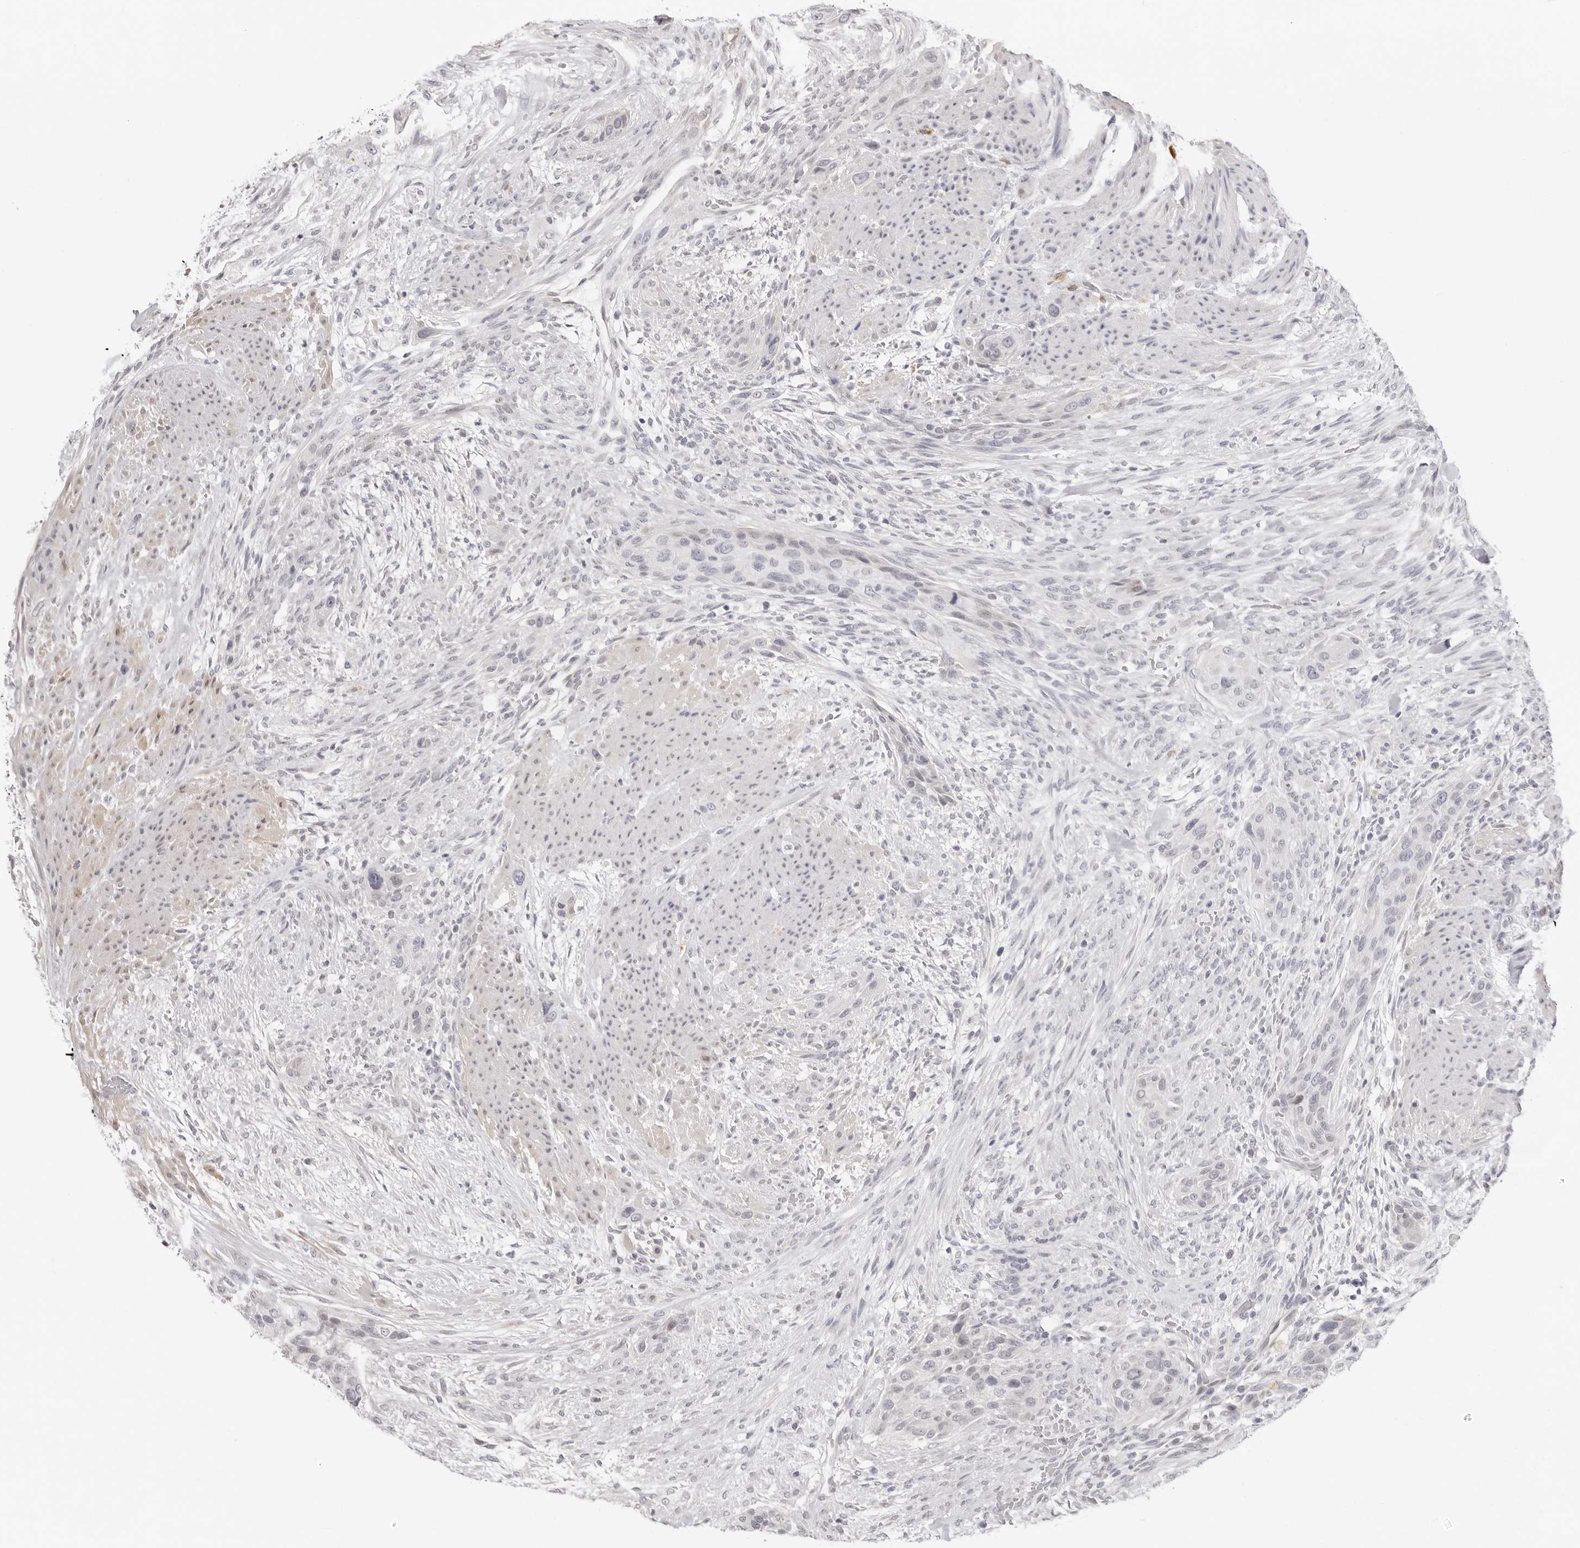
{"staining": {"intensity": "negative", "quantity": "none", "location": "none"}, "tissue": "urothelial cancer", "cell_type": "Tumor cells", "image_type": "cancer", "snomed": [{"axis": "morphology", "description": "Urothelial carcinoma, High grade"}, {"axis": "topography", "description": "Urinary bladder"}], "caption": "This histopathology image is of urothelial cancer stained with immunohistochemistry (IHC) to label a protein in brown with the nuclei are counter-stained blue. There is no positivity in tumor cells.", "gene": "FDPS", "patient": {"sex": "male", "age": 35}}